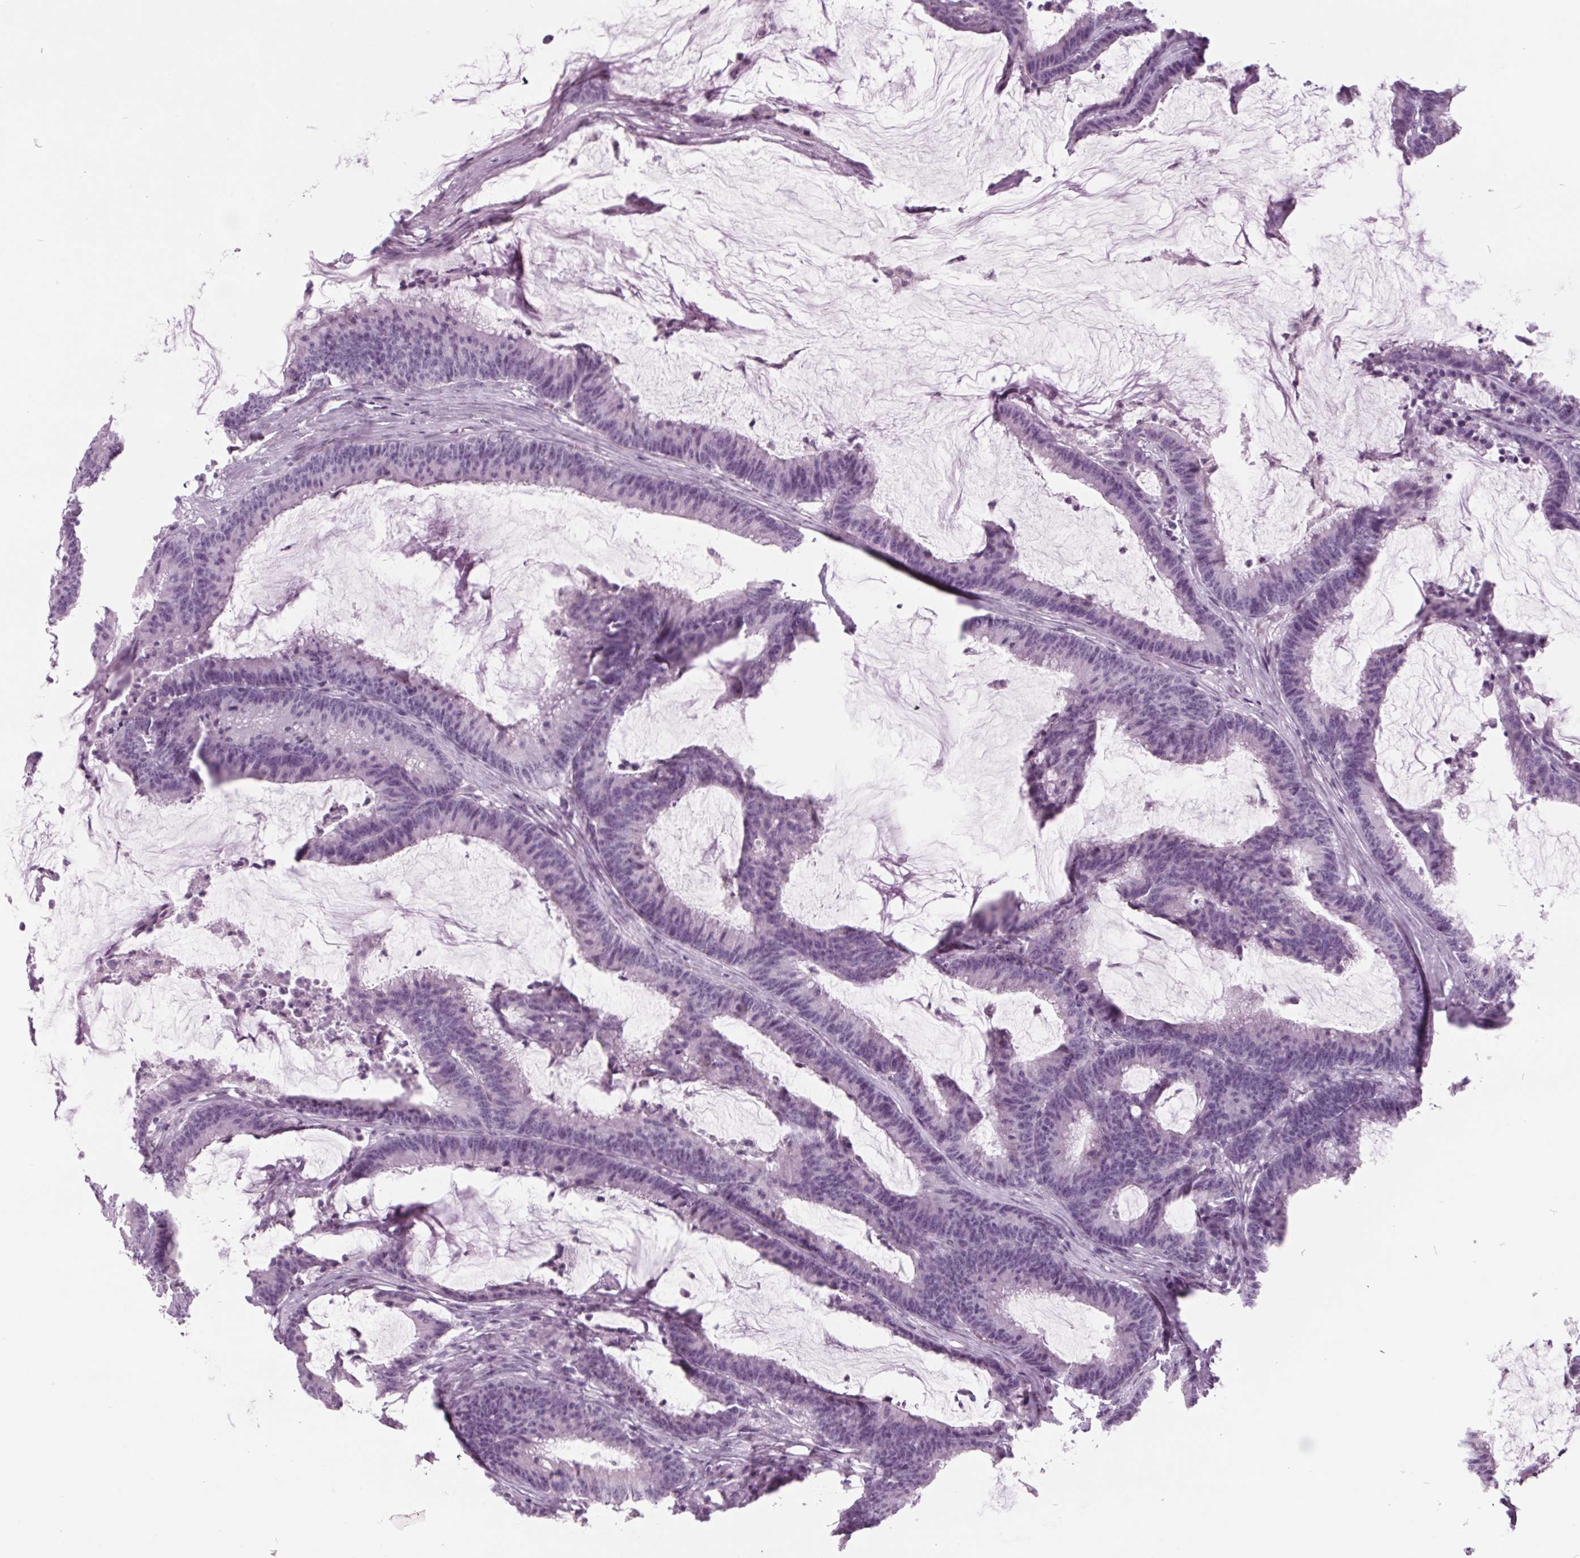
{"staining": {"intensity": "negative", "quantity": "none", "location": "none"}, "tissue": "colorectal cancer", "cell_type": "Tumor cells", "image_type": "cancer", "snomed": [{"axis": "morphology", "description": "Adenocarcinoma, NOS"}, {"axis": "topography", "description": "Colon"}], "caption": "Tumor cells are negative for protein expression in human colorectal cancer (adenocarcinoma).", "gene": "ODAD2", "patient": {"sex": "female", "age": 78}}